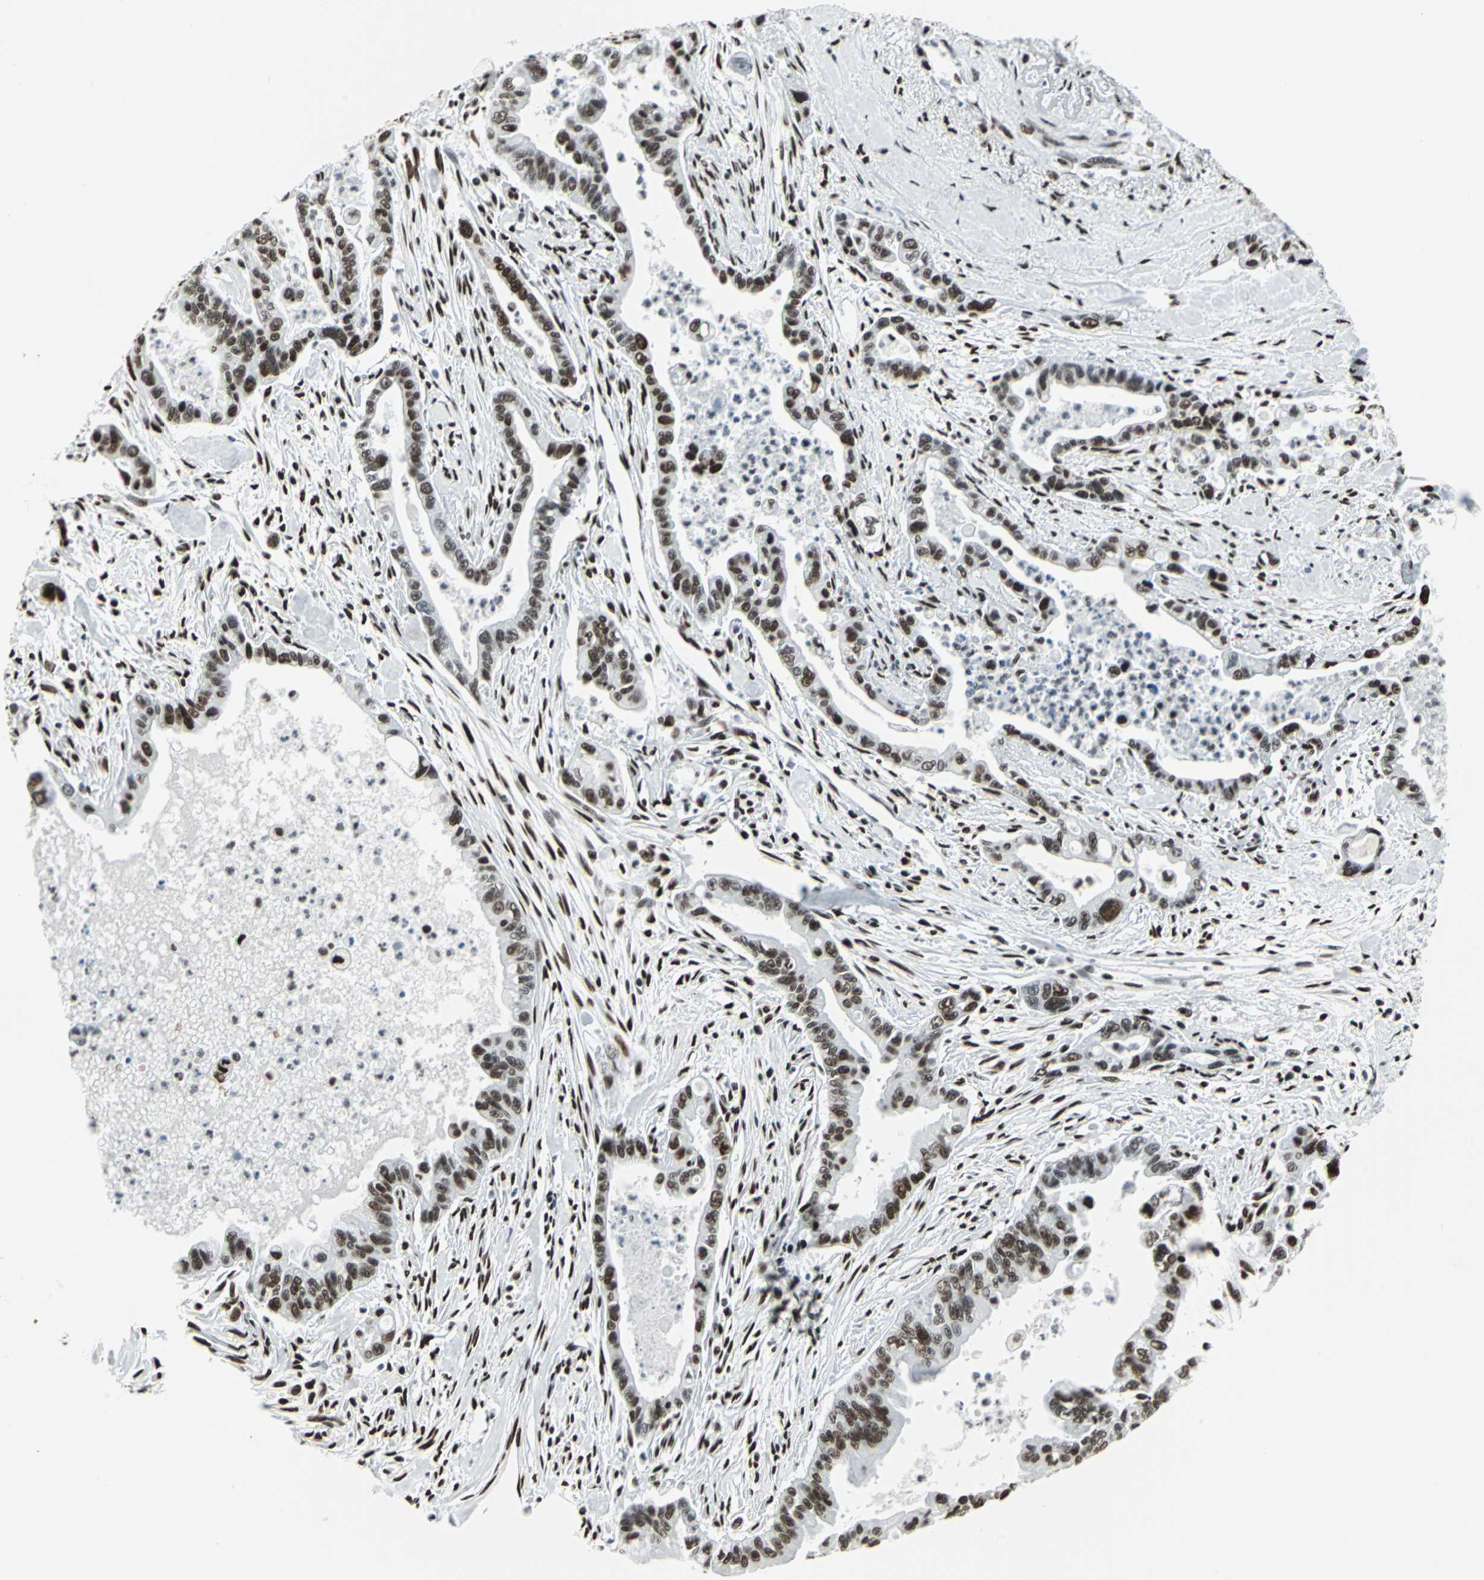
{"staining": {"intensity": "strong", "quantity": ">75%", "location": "nuclear"}, "tissue": "pancreatic cancer", "cell_type": "Tumor cells", "image_type": "cancer", "snomed": [{"axis": "morphology", "description": "Adenocarcinoma, NOS"}, {"axis": "topography", "description": "Pancreas"}], "caption": "Immunohistochemical staining of human pancreatic cancer (adenocarcinoma) shows strong nuclear protein staining in approximately >75% of tumor cells.", "gene": "HDAC2", "patient": {"sex": "male", "age": 70}}